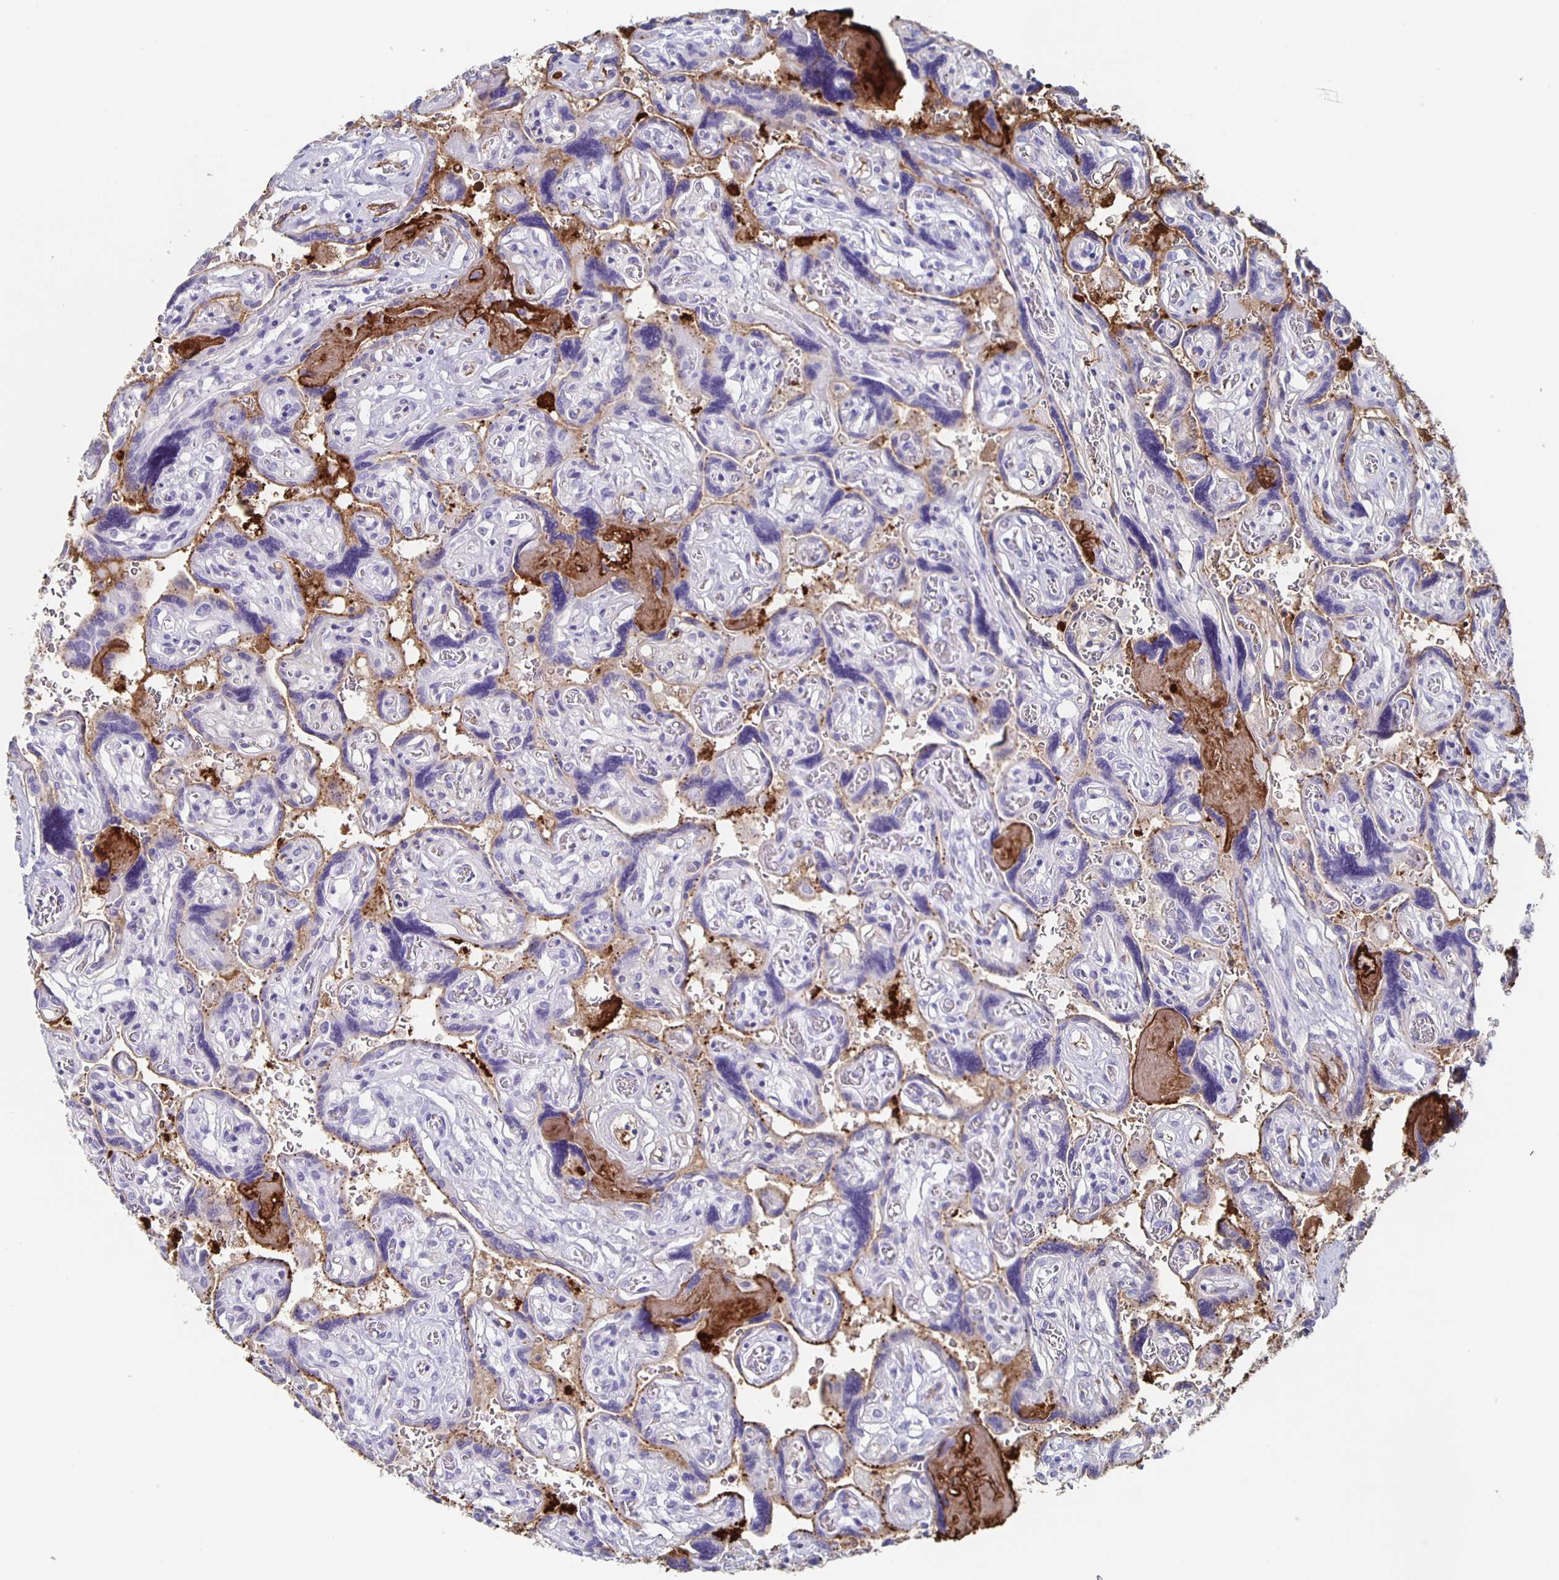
{"staining": {"intensity": "negative", "quantity": "none", "location": "none"}, "tissue": "placenta", "cell_type": "Decidual cells", "image_type": "normal", "snomed": [{"axis": "morphology", "description": "Normal tissue, NOS"}, {"axis": "topography", "description": "Placenta"}], "caption": "Immunohistochemistry (IHC) histopathology image of unremarkable placenta: human placenta stained with DAB exhibits no significant protein positivity in decidual cells.", "gene": "FGA", "patient": {"sex": "female", "age": 32}}